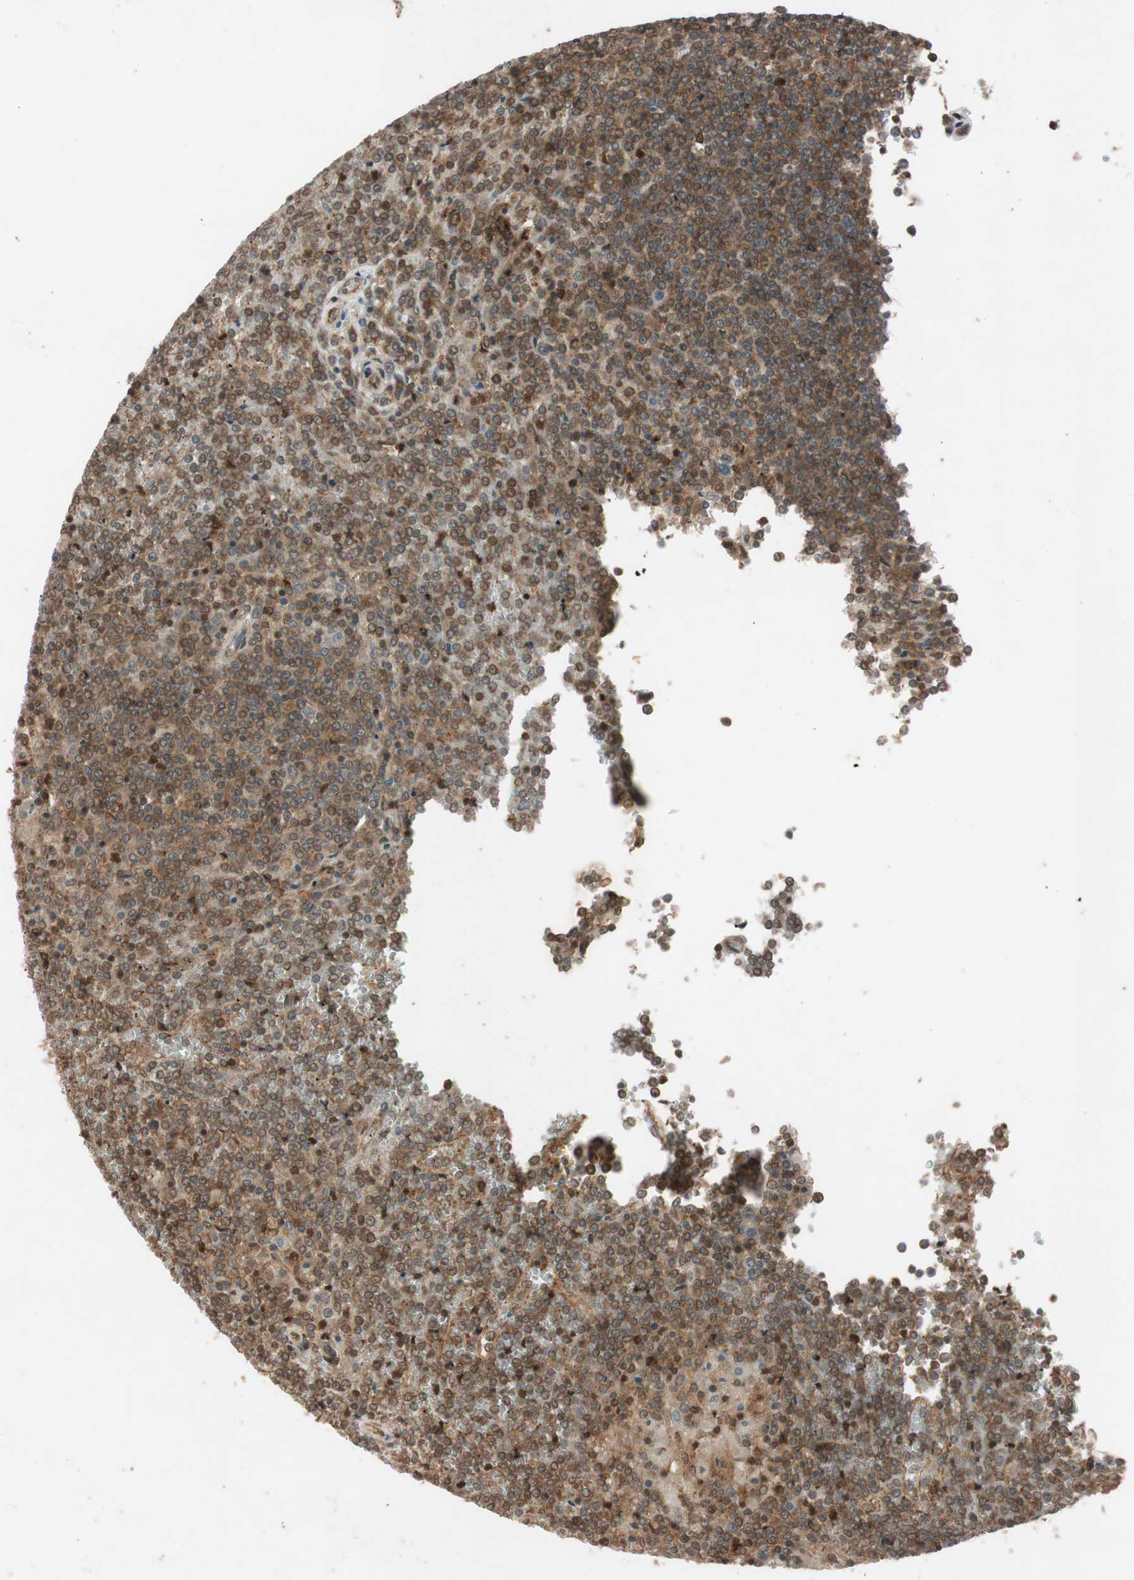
{"staining": {"intensity": "moderate", "quantity": ">75%", "location": "cytoplasmic/membranous,nuclear"}, "tissue": "lymphoma", "cell_type": "Tumor cells", "image_type": "cancer", "snomed": [{"axis": "morphology", "description": "Malignant lymphoma, non-Hodgkin's type, Low grade"}, {"axis": "topography", "description": "Spleen"}], "caption": "Human lymphoma stained with a brown dye demonstrates moderate cytoplasmic/membranous and nuclear positive expression in approximately >75% of tumor cells.", "gene": "EPHA8", "patient": {"sex": "female", "age": 19}}